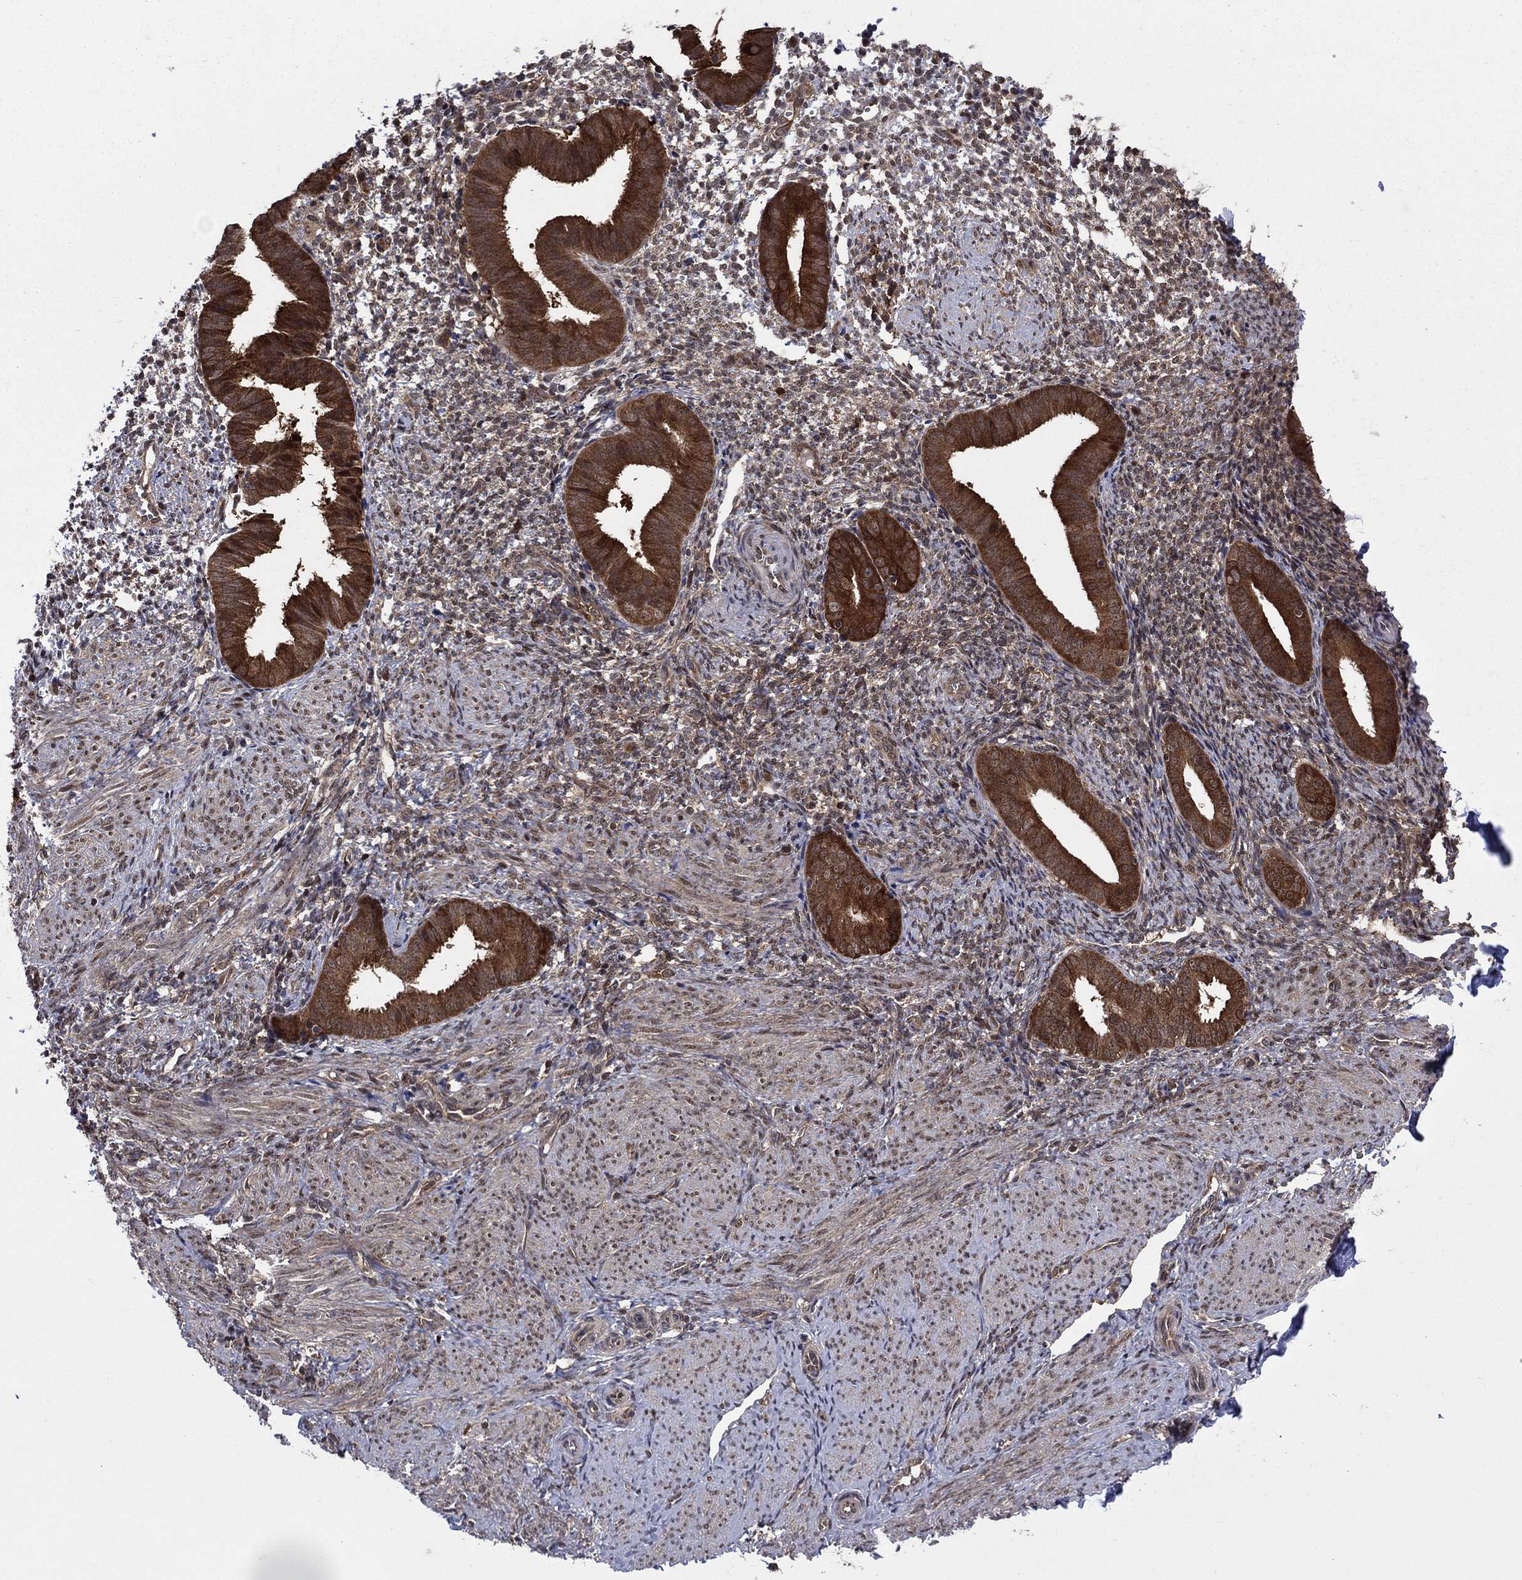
{"staining": {"intensity": "negative", "quantity": "none", "location": "none"}, "tissue": "endometrium", "cell_type": "Cells in endometrial stroma", "image_type": "normal", "snomed": [{"axis": "morphology", "description": "Normal tissue, NOS"}, {"axis": "topography", "description": "Endometrium"}], "caption": "A high-resolution micrograph shows IHC staining of normal endometrium, which exhibits no significant staining in cells in endometrial stroma. (DAB (3,3'-diaminobenzidine) IHC, high magnification).", "gene": "CACYBP", "patient": {"sex": "female", "age": 47}}